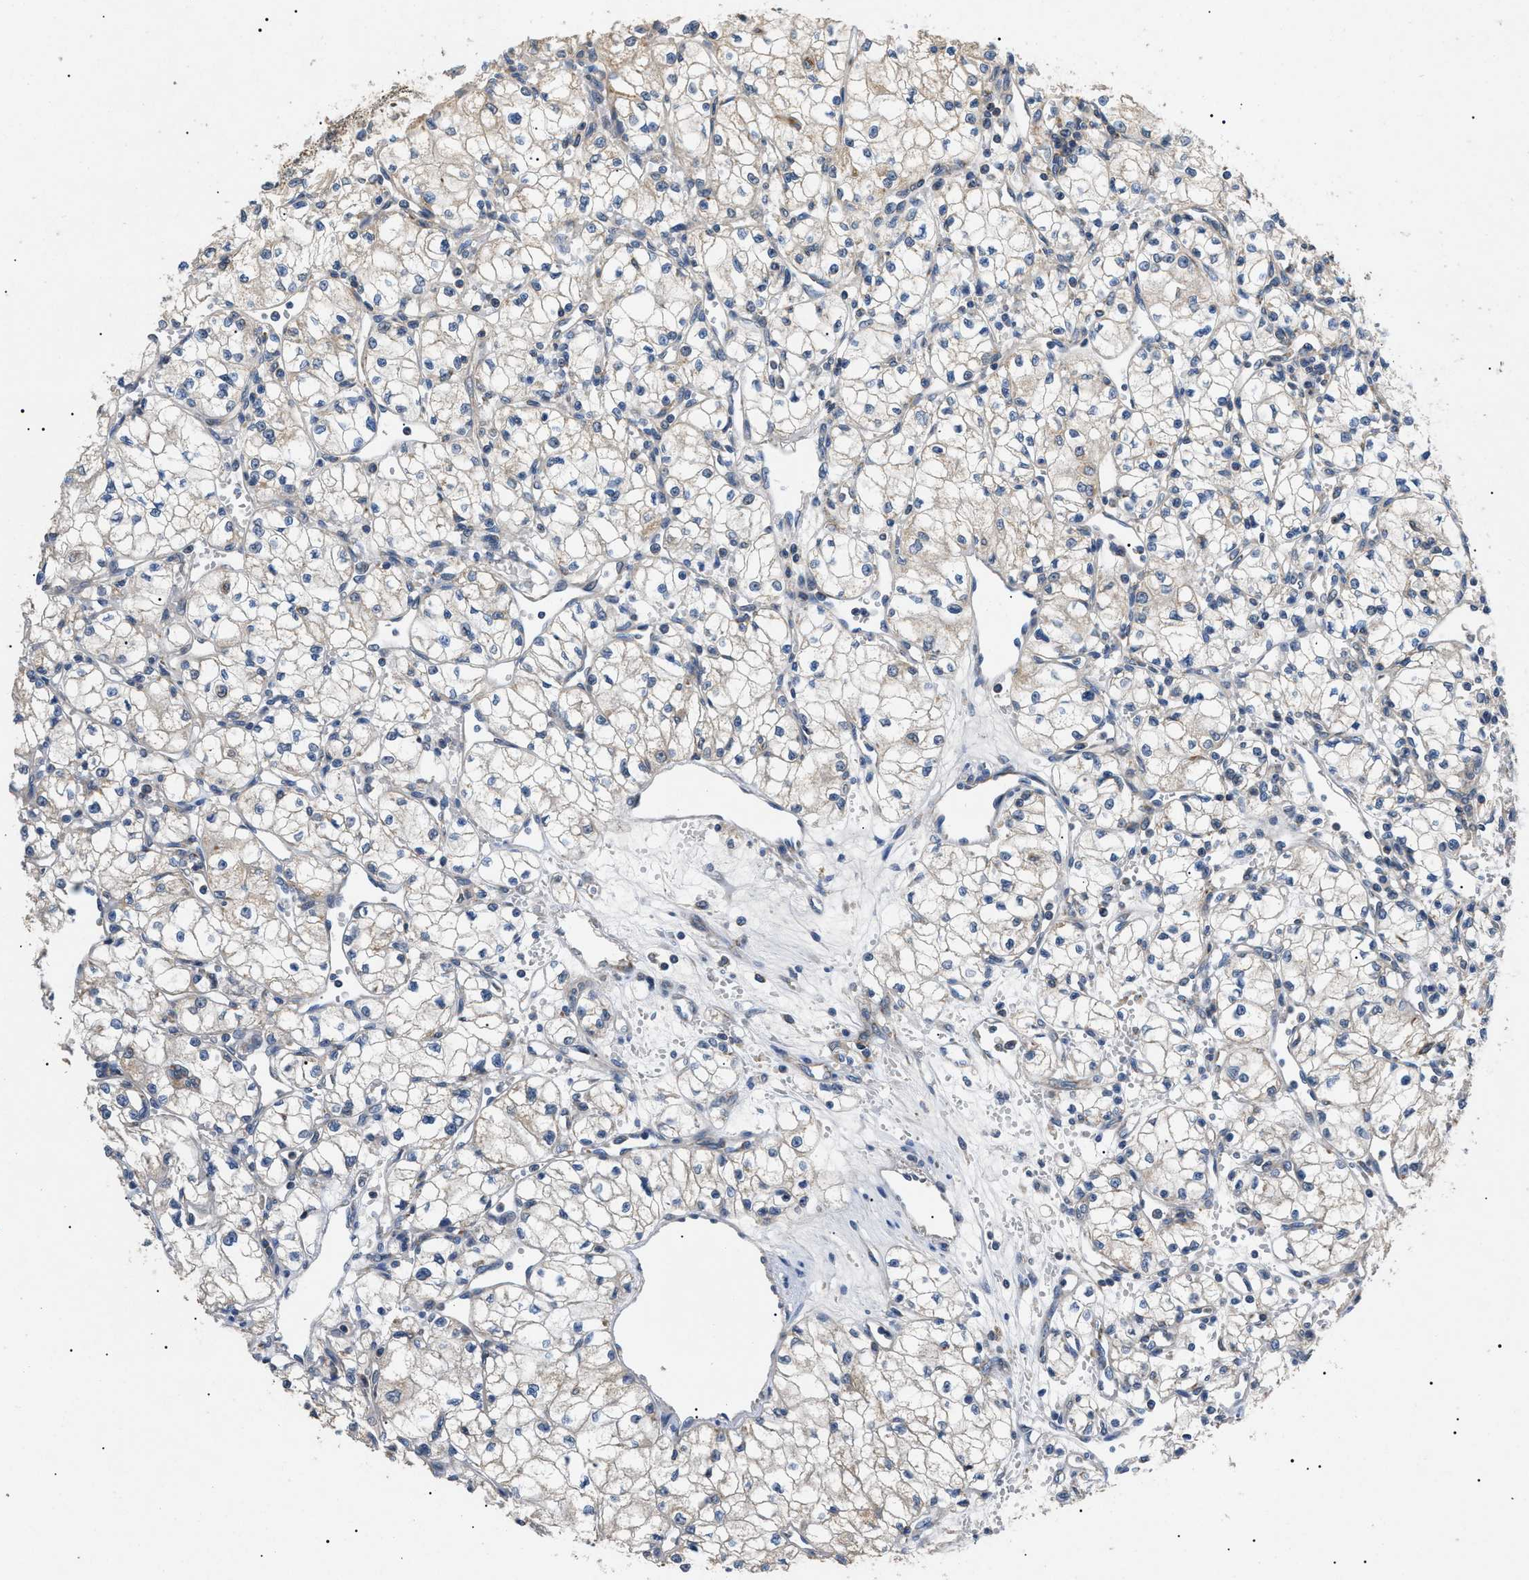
{"staining": {"intensity": "weak", "quantity": "<25%", "location": "cytoplasmic/membranous"}, "tissue": "renal cancer", "cell_type": "Tumor cells", "image_type": "cancer", "snomed": [{"axis": "morphology", "description": "Normal tissue, NOS"}, {"axis": "morphology", "description": "Adenocarcinoma, NOS"}, {"axis": "topography", "description": "Kidney"}], "caption": "DAB (3,3'-diaminobenzidine) immunohistochemical staining of human adenocarcinoma (renal) reveals no significant positivity in tumor cells.", "gene": "TOMM6", "patient": {"sex": "male", "age": 59}}